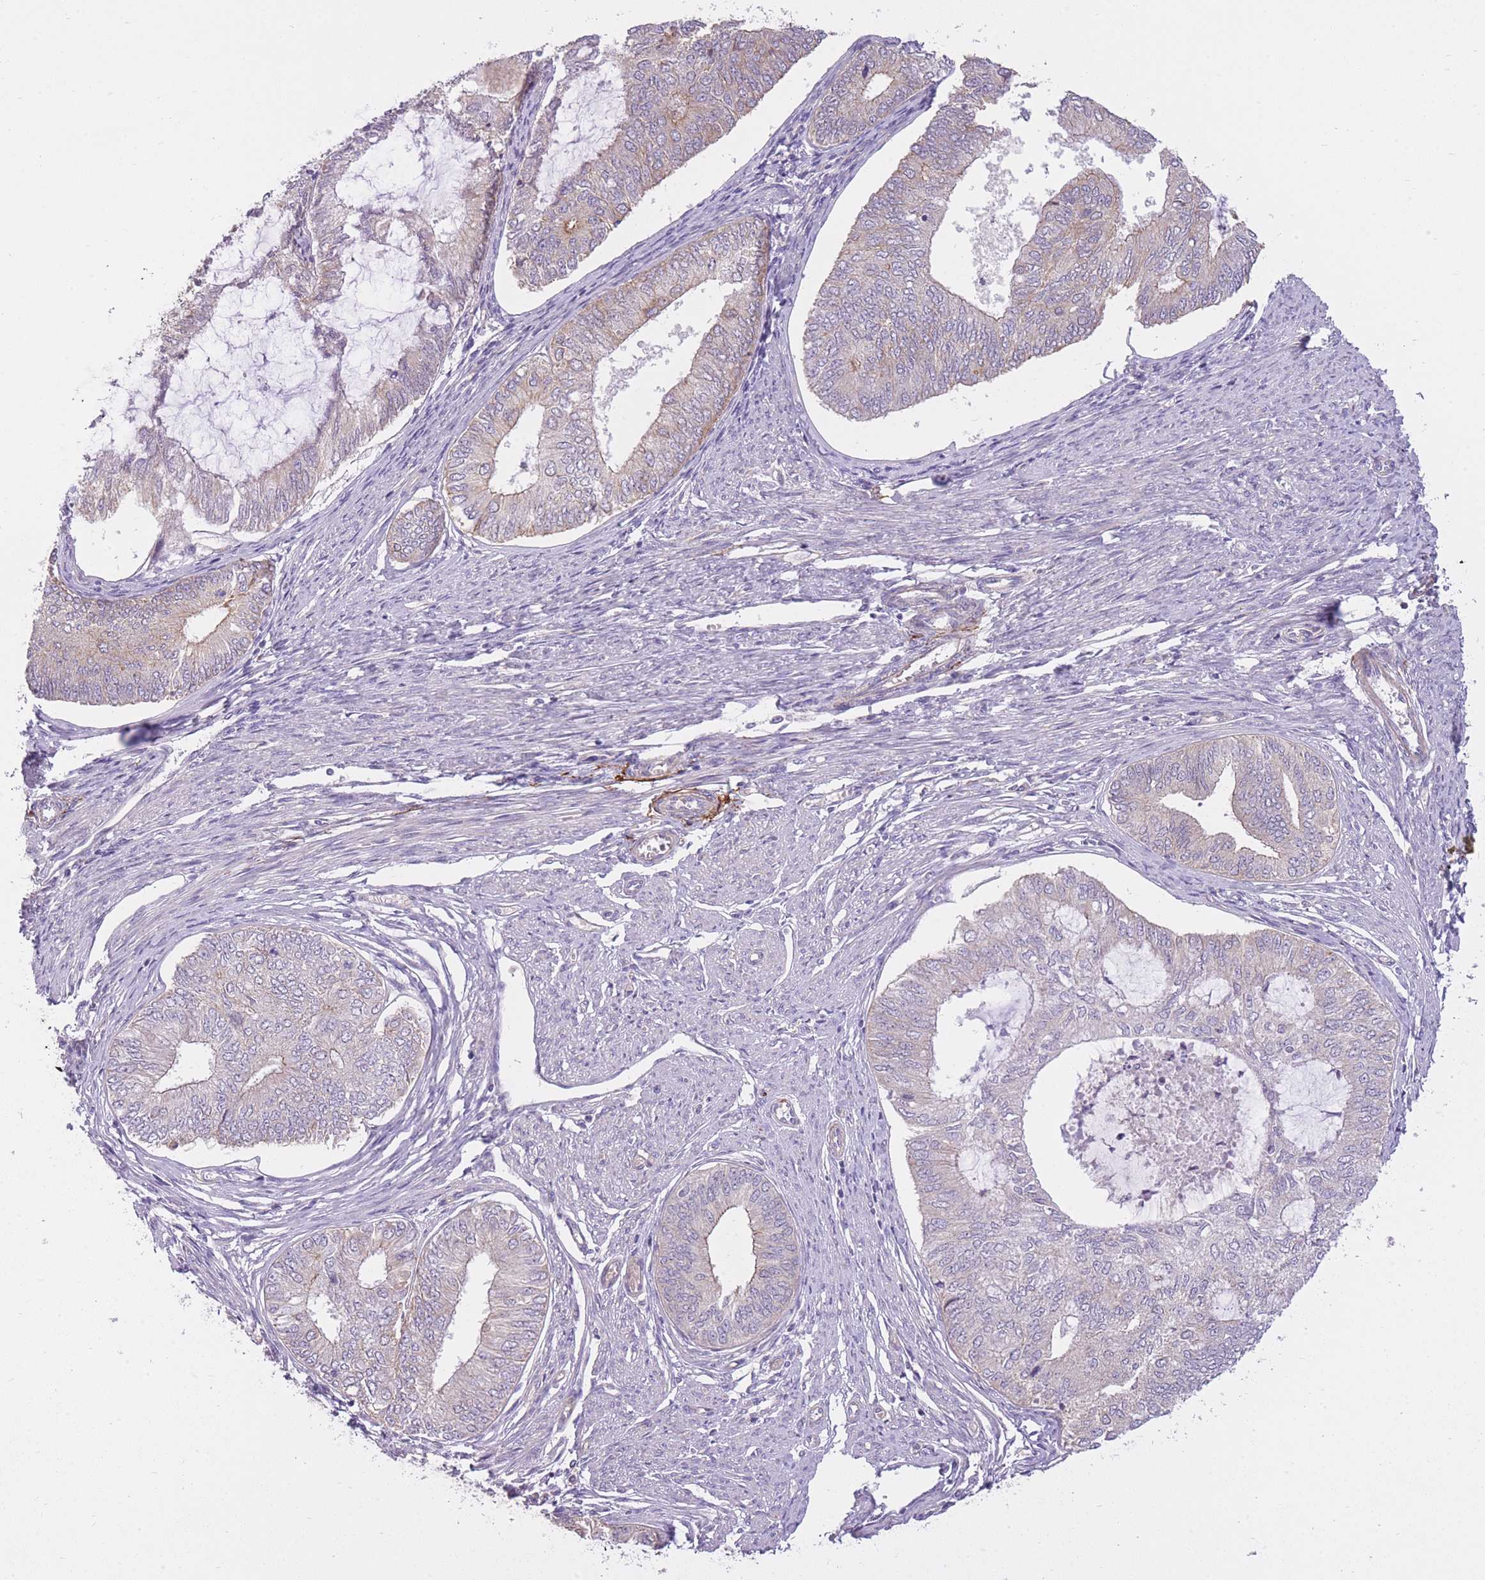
{"staining": {"intensity": "weak", "quantity": "<25%", "location": "cytoplasmic/membranous"}, "tissue": "endometrial cancer", "cell_type": "Tumor cells", "image_type": "cancer", "snomed": [{"axis": "morphology", "description": "Adenocarcinoma, NOS"}, {"axis": "topography", "description": "Endometrium"}], "caption": "Endometrial adenocarcinoma stained for a protein using immunohistochemistry (IHC) reveals no positivity tumor cells.", "gene": "REV1", "patient": {"sex": "female", "age": 68}}